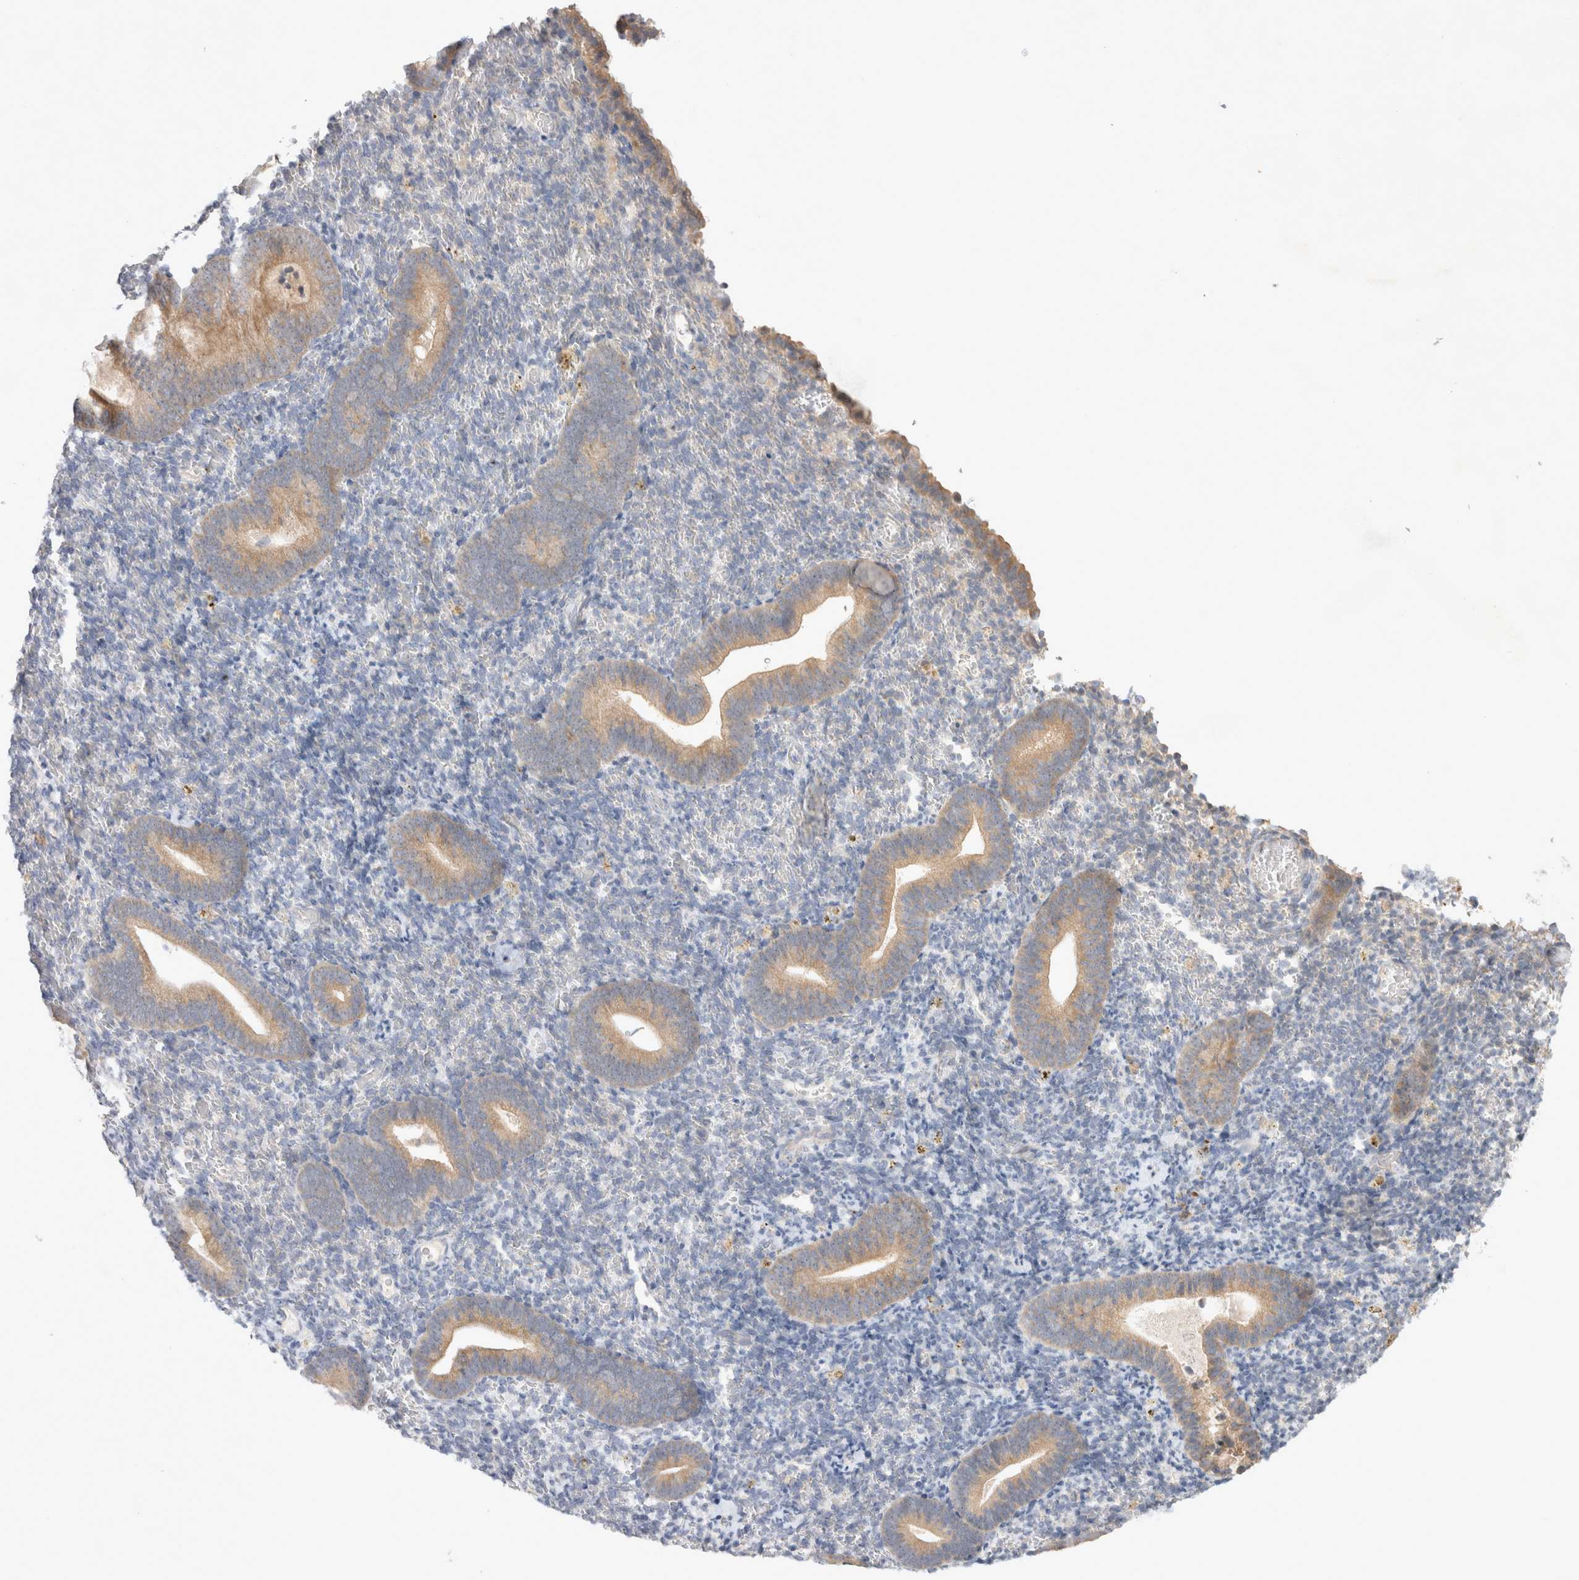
{"staining": {"intensity": "negative", "quantity": "none", "location": "none"}, "tissue": "endometrium", "cell_type": "Cells in endometrial stroma", "image_type": "normal", "snomed": [{"axis": "morphology", "description": "Normal tissue, NOS"}, {"axis": "topography", "description": "Endometrium"}], "caption": "This histopathology image is of unremarkable endometrium stained with immunohistochemistry (IHC) to label a protein in brown with the nuclei are counter-stained blue. There is no positivity in cells in endometrial stroma. (Immunohistochemistry (ihc), brightfield microscopy, high magnification).", "gene": "NEDD4L", "patient": {"sex": "female", "age": 51}}